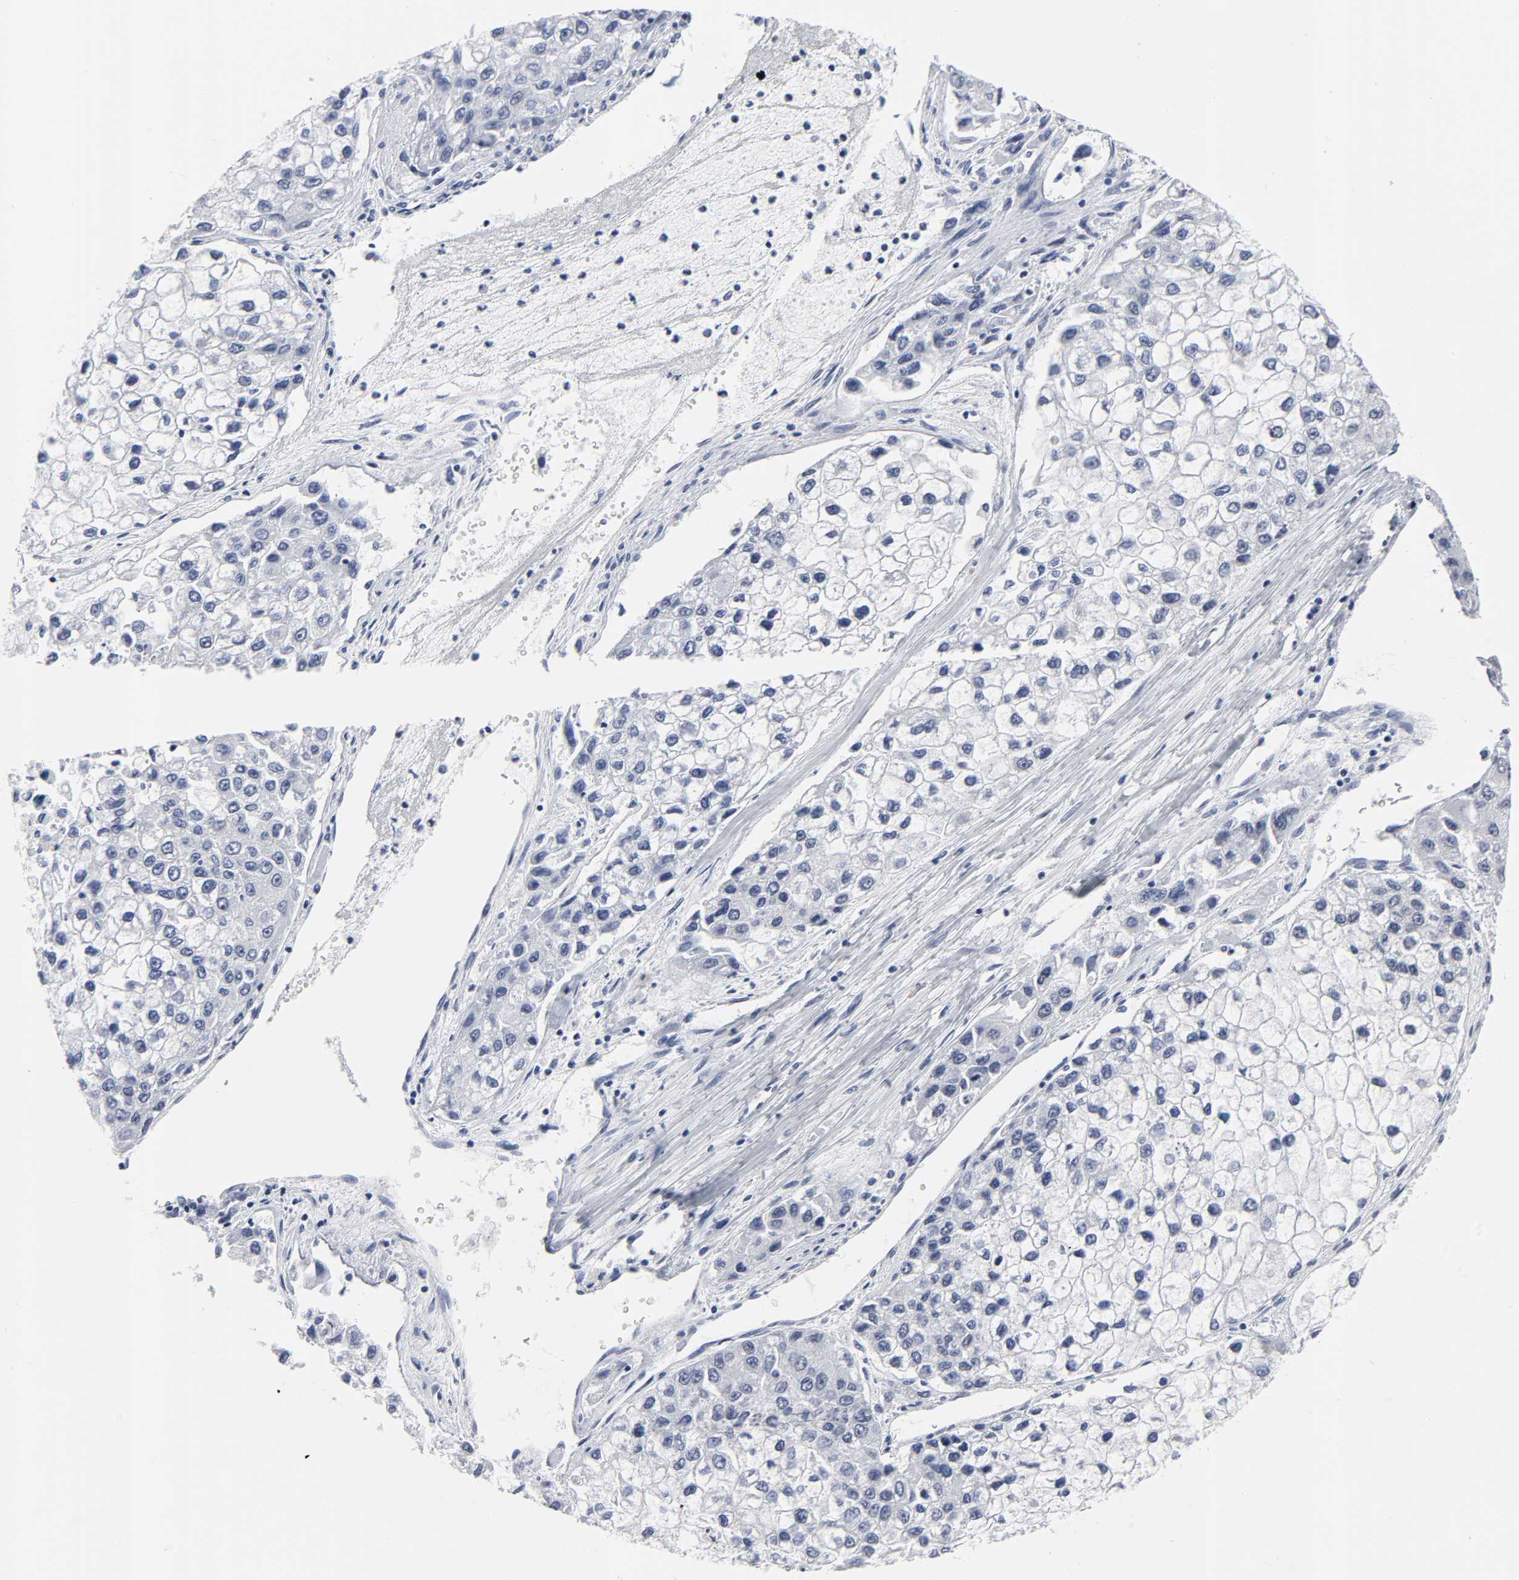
{"staining": {"intensity": "negative", "quantity": "none", "location": "none"}, "tissue": "liver cancer", "cell_type": "Tumor cells", "image_type": "cancer", "snomed": [{"axis": "morphology", "description": "Carcinoma, Hepatocellular, NOS"}, {"axis": "topography", "description": "Liver"}], "caption": "Hepatocellular carcinoma (liver) stained for a protein using IHC exhibits no positivity tumor cells.", "gene": "HNF4A", "patient": {"sex": "female", "age": 66}}